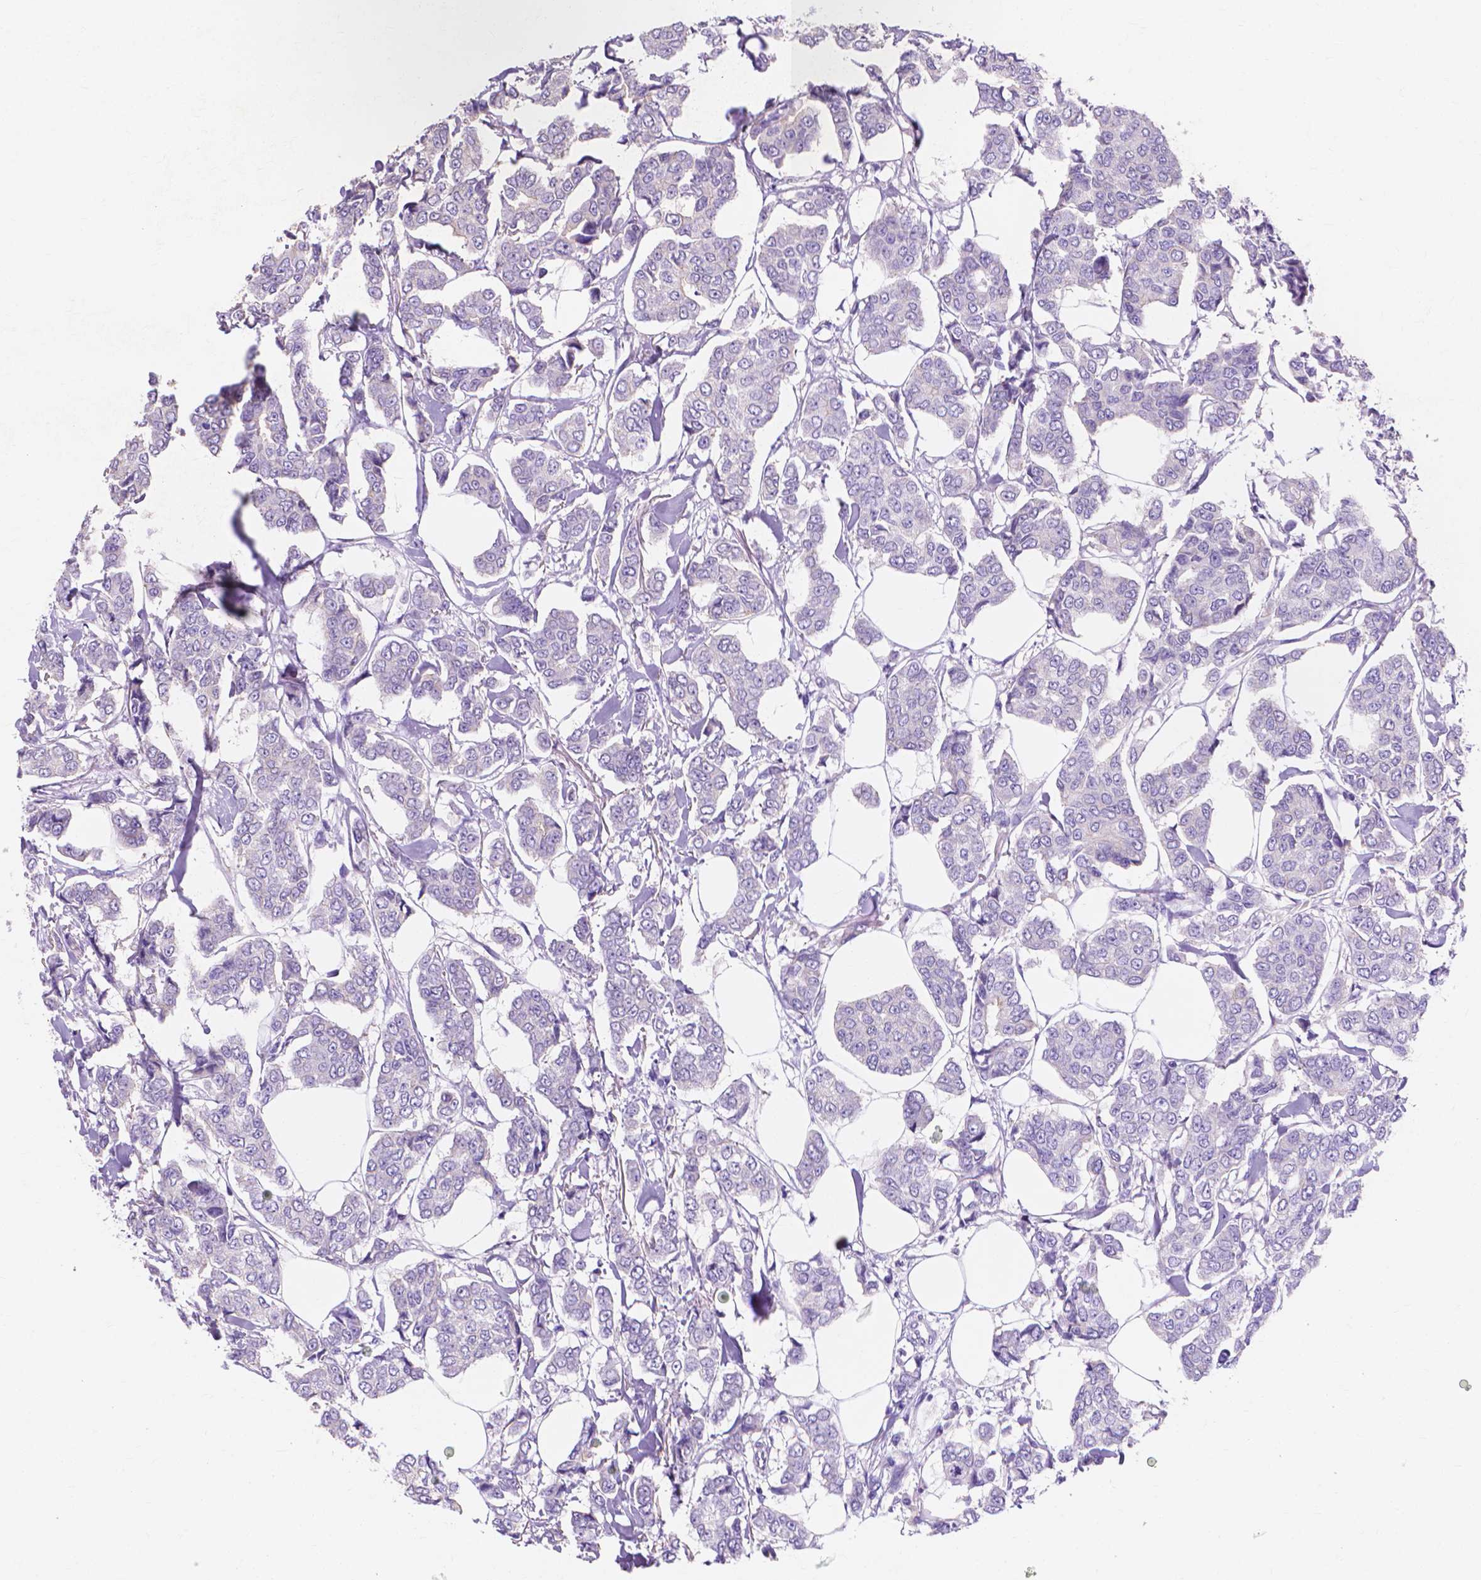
{"staining": {"intensity": "negative", "quantity": "none", "location": "none"}, "tissue": "breast cancer", "cell_type": "Tumor cells", "image_type": "cancer", "snomed": [{"axis": "morphology", "description": "Duct carcinoma"}, {"axis": "topography", "description": "Breast"}], "caption": "The immunohistochemistry (IHC) histopathology image has no significant positivity in tumor cells of breast invasive ductal carcinoma tissue.", "gene": "MBLAC1", "patient": {"sex": "female", "age": 94}}